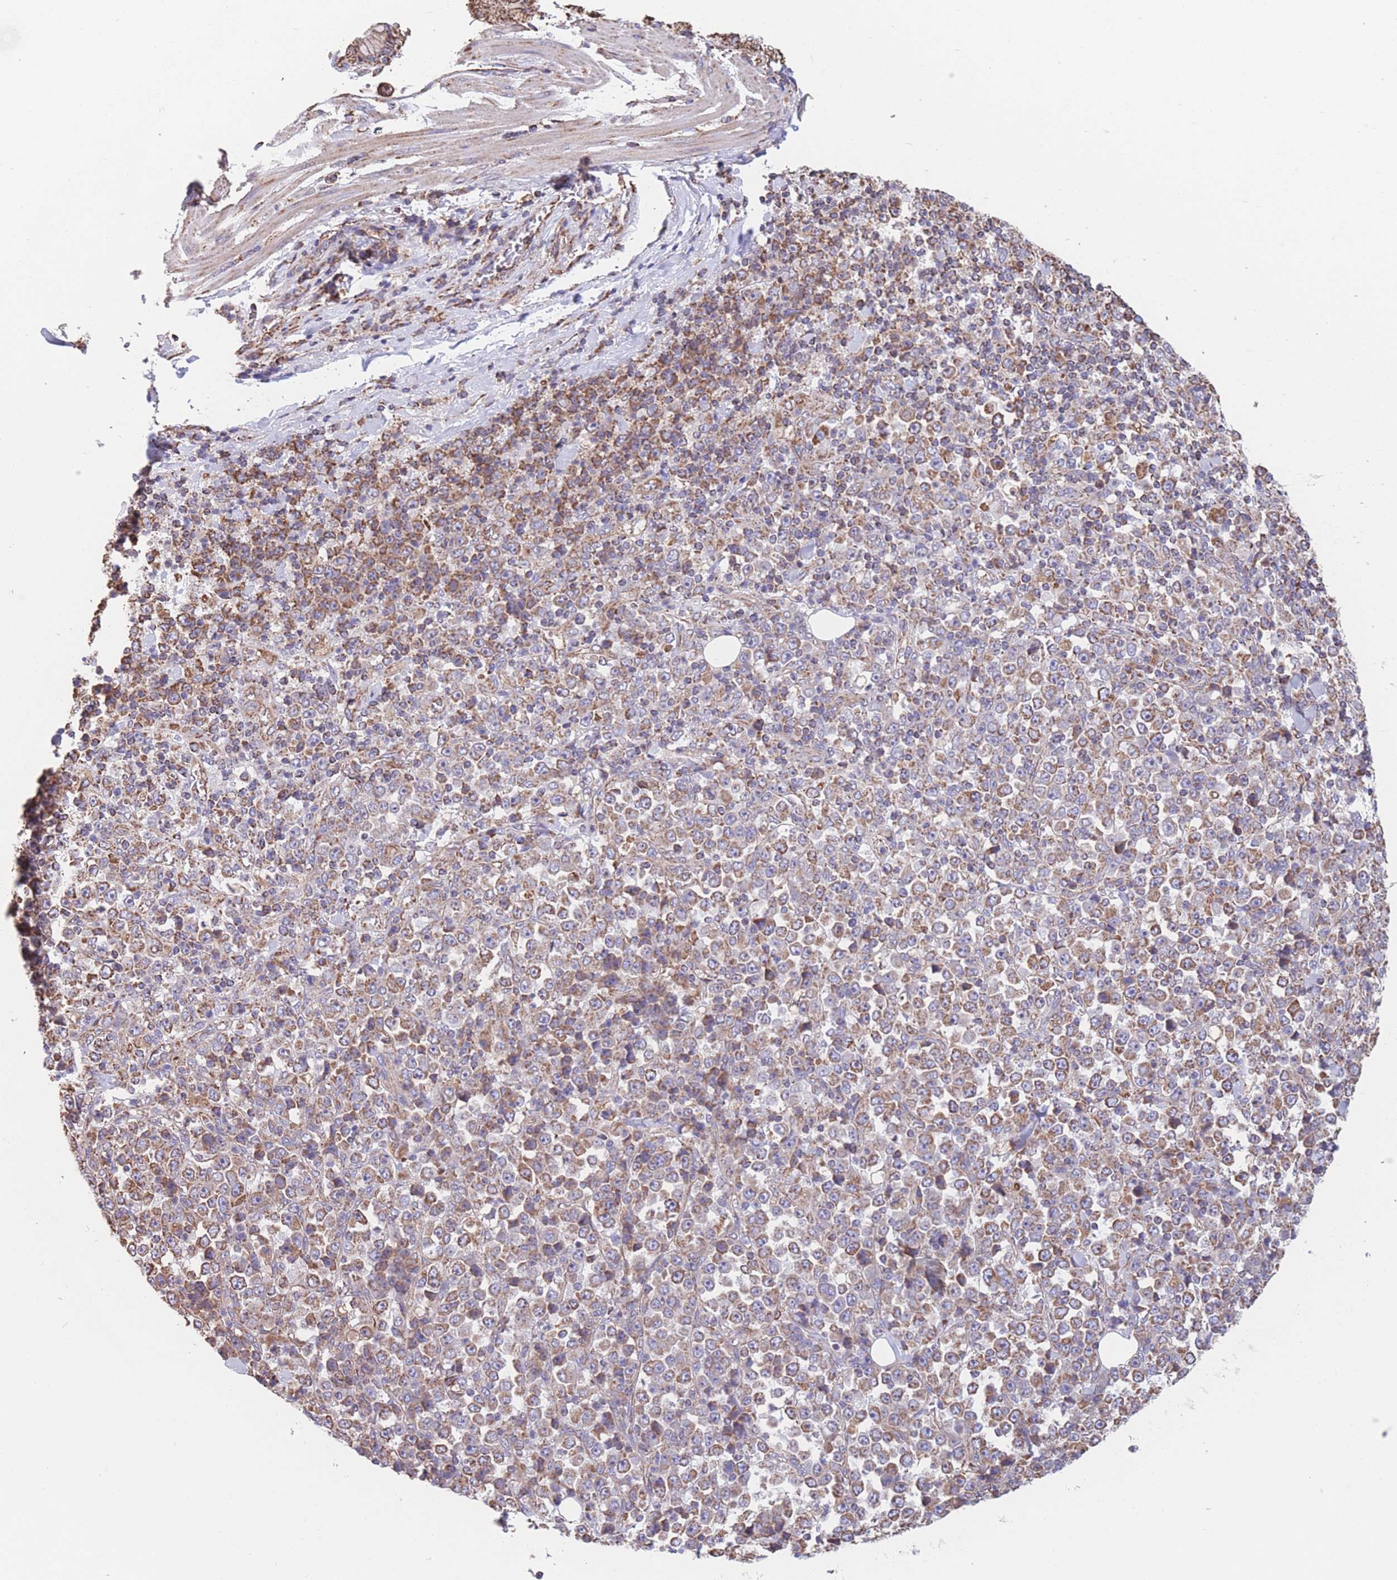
{"staining": {"intensity": "moderate", "quantity": ">75%", "location": "cytoplasmic/membranous"}, "tissue": "stomach cancer", "cell_type": "Tumor cells", "image_type": "cancer", "snomed": [{"axis": "morphology", "description": "Normal tissue, NOS"}, {"axis": "morphology", "description": "Adenocarcinoma, NOS"}, {"axis": "topography", "description": "Stomach, upper"}, {"axis": "topography", "description": "Stomach"}], "caption": "Human stomach cancer stained for a protein (brown) shows moderate cytoplasmic/membranous positive staining in about >75% of tumor cells.", "gene": "FKBP8", "patient": {"sex": "male", "age": 59}}